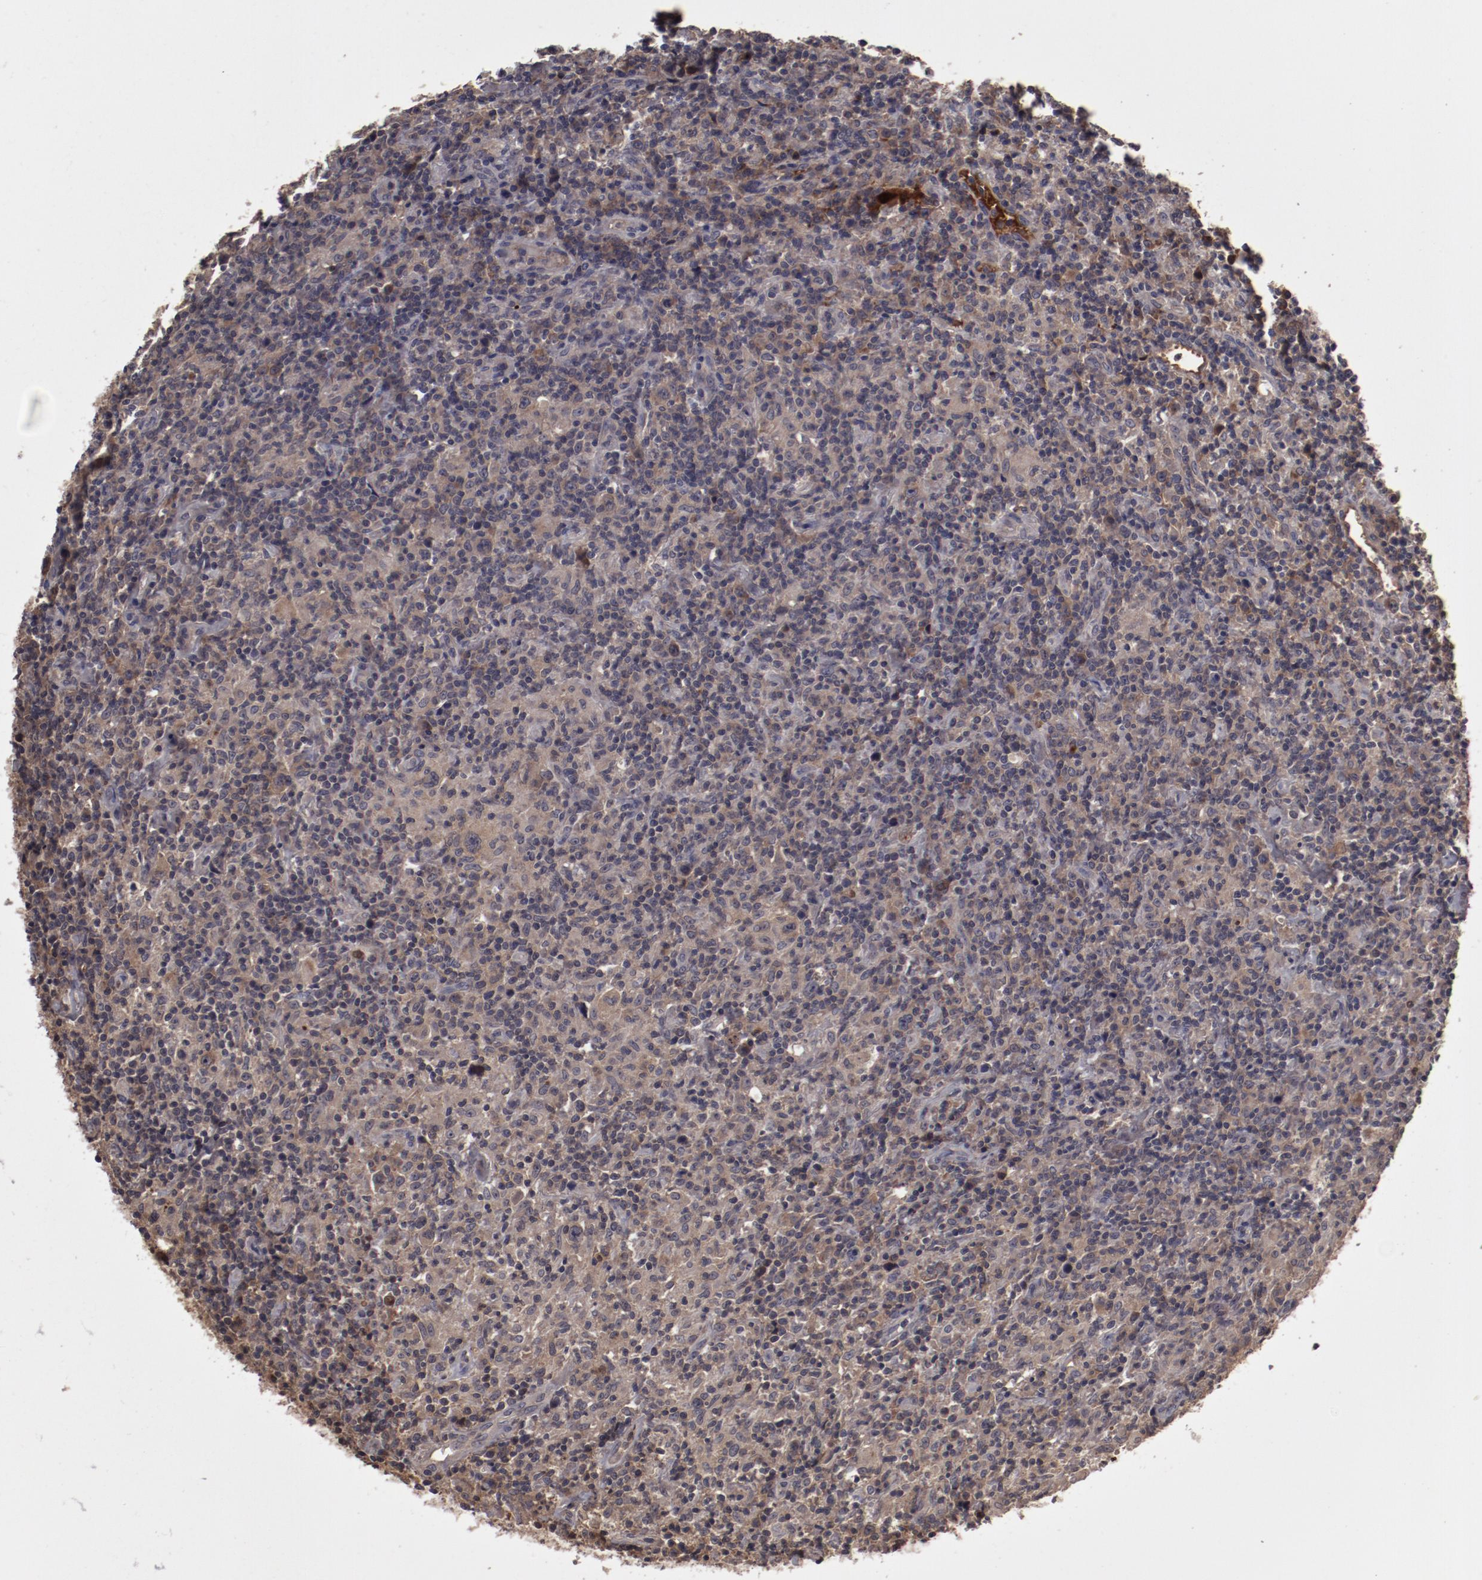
{"staining": {"intensity": "weak", "quantity": "25%-75%", "location": "cytoplasmic/membranous"}, "tissue": "lymphoma", "cell_type": "Tumor cells", "image_type": "cancer", "snomed": [{"axis": "morphology", "description": "Hodgkin's disease, NOS"}, {"axis": "topography", "description": "Lymph node"}], "caption": "The immunohistochemical stain labels weak cytoplasmic/membranous staining in tumor cells of lymphoma tissue. The protein of interest is stained brown, and the nuclei are stained in blue (DAB IHC with brightfield microscopy, high magnification).", "gene": "CP", "patient": {"sex": "male", "age": 65}}